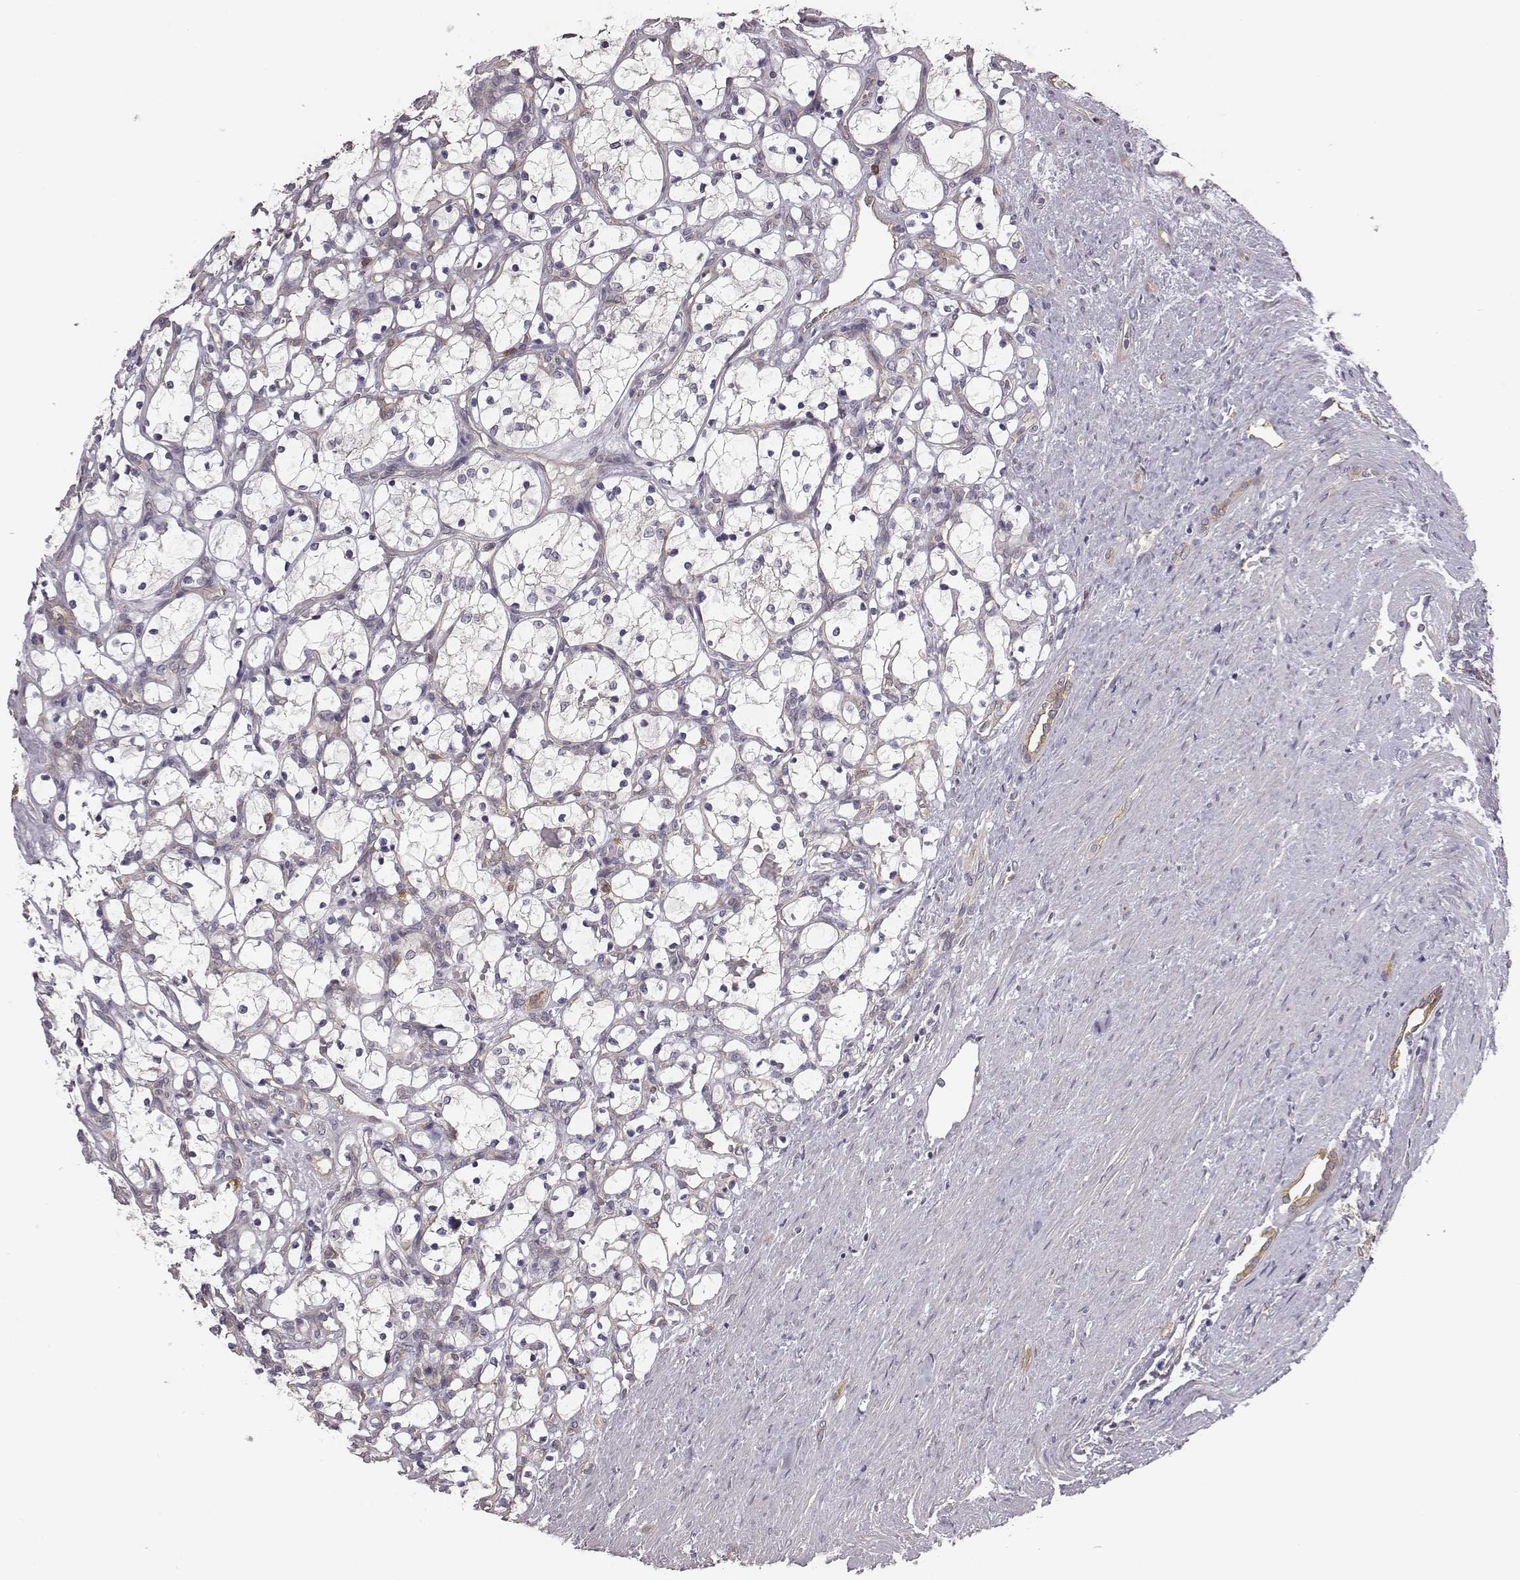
{"staining": {"intensity": "negative", "quantity": "none", "location": "none"}, "tissue": "renal cancer", "cell_type": "Tumor cells", "image_type": "cancer", "snomed": [{"axis": "morphology", "description": "Adenocarcinoma, NOS"}, {"axis": "topography", "description": "Kidney"}], "caption": "Human renal adenocarcinoma stained for a protein using IHC exhibits no staining in tumor cells.", "gene": "SCARF1", "patient": {"sex": "female", "age": 69}}